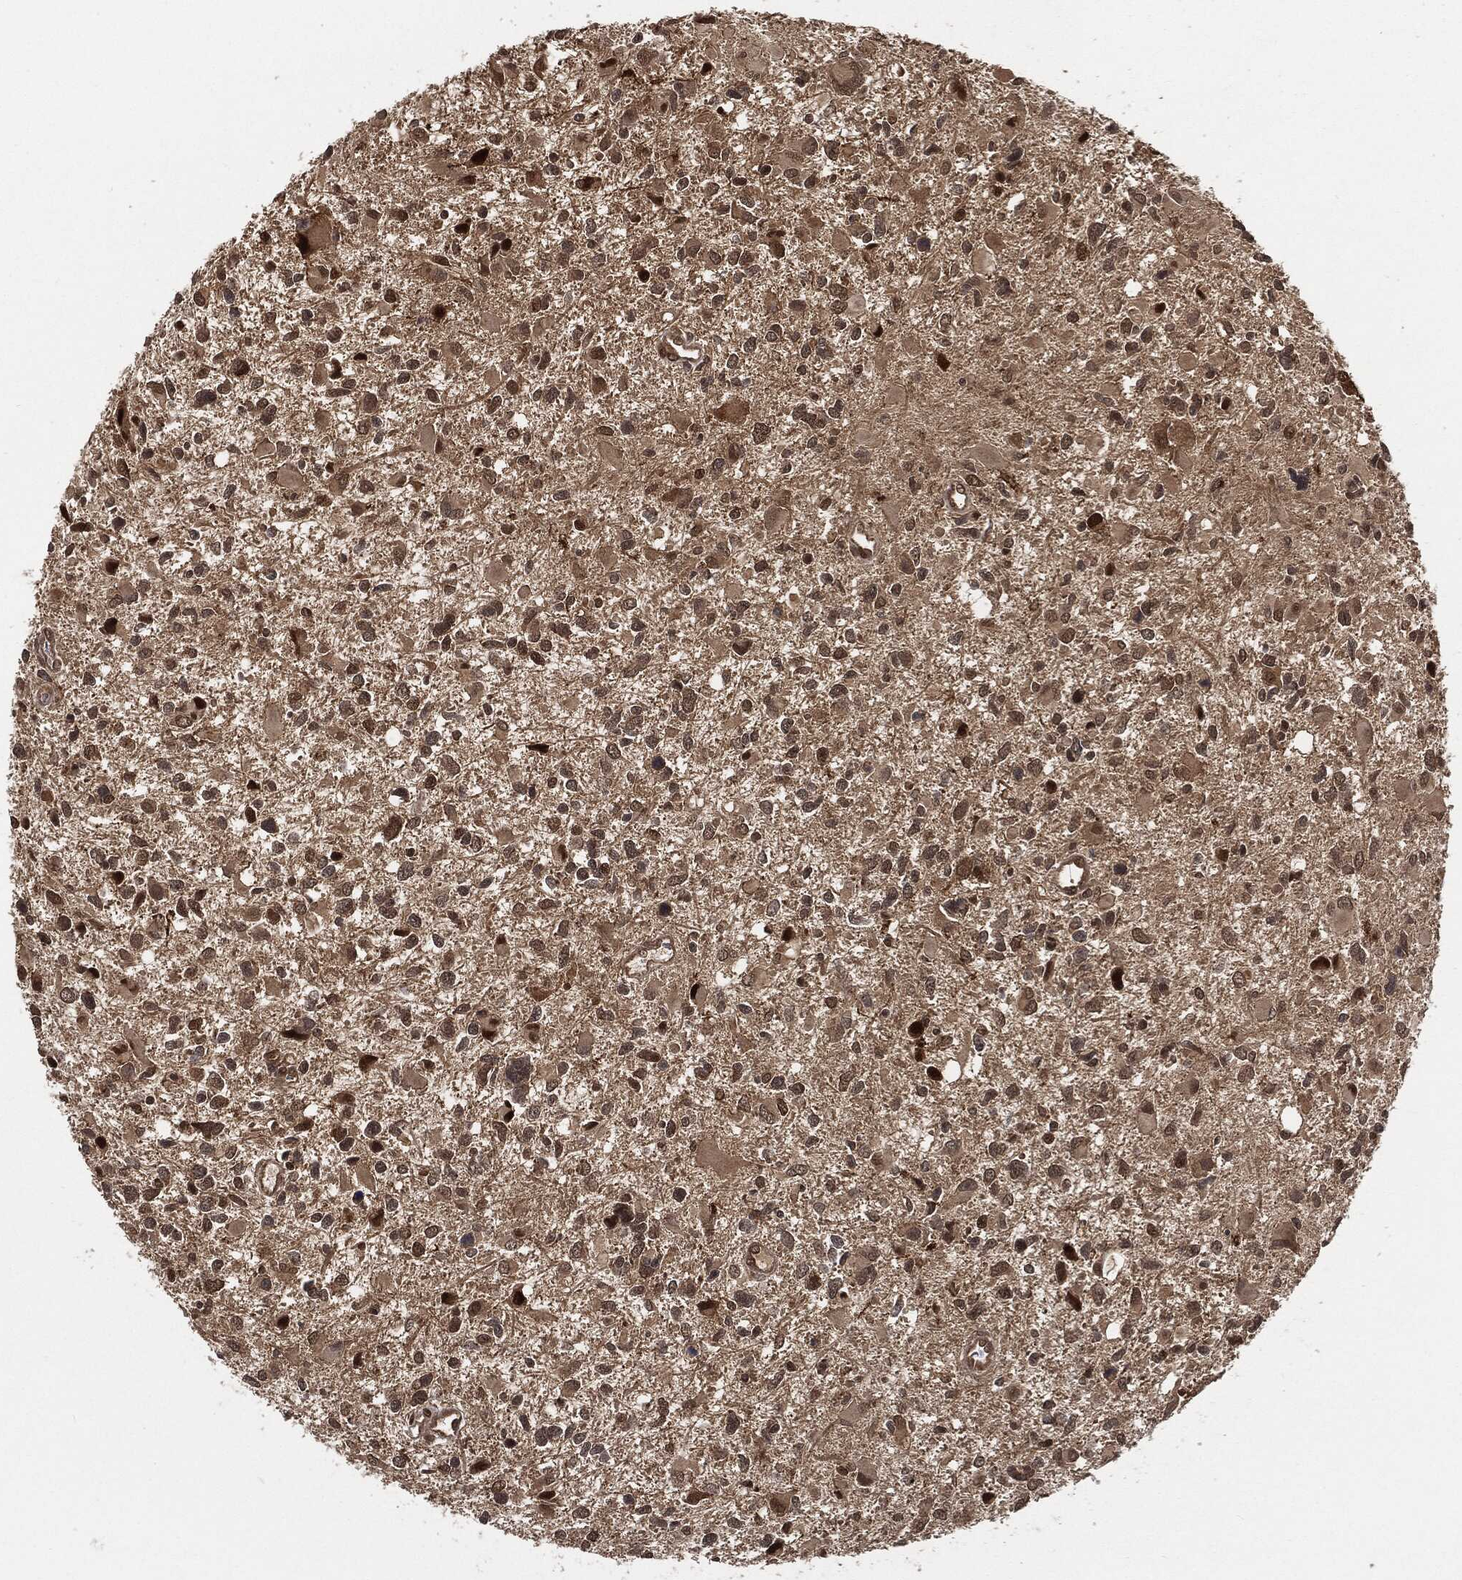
{"staining": {"intensity": "moderate", "quantity": "<25%", "location": "nuclear"}, "tissue": "glioma", "cell_type": "Tumor cells", "image_type": "cancer", "snomed": [{"axis": "morphology", "description": "Glioma, malignant, Low grade"}, {"axis": "topography", "description": "Brain"}], "caption": "IHC of glioma displays low levels of moderate nuclear positivity in about <25% of tumor cells. The staining is performed using DAB (3,3'-diaminobenzidine) brown chromogen to label protein expression. The nuclei are counter-stained blue using hematoxylin.", "gene": "CUTA", "patient": {"sex": "female", "age": 32}}